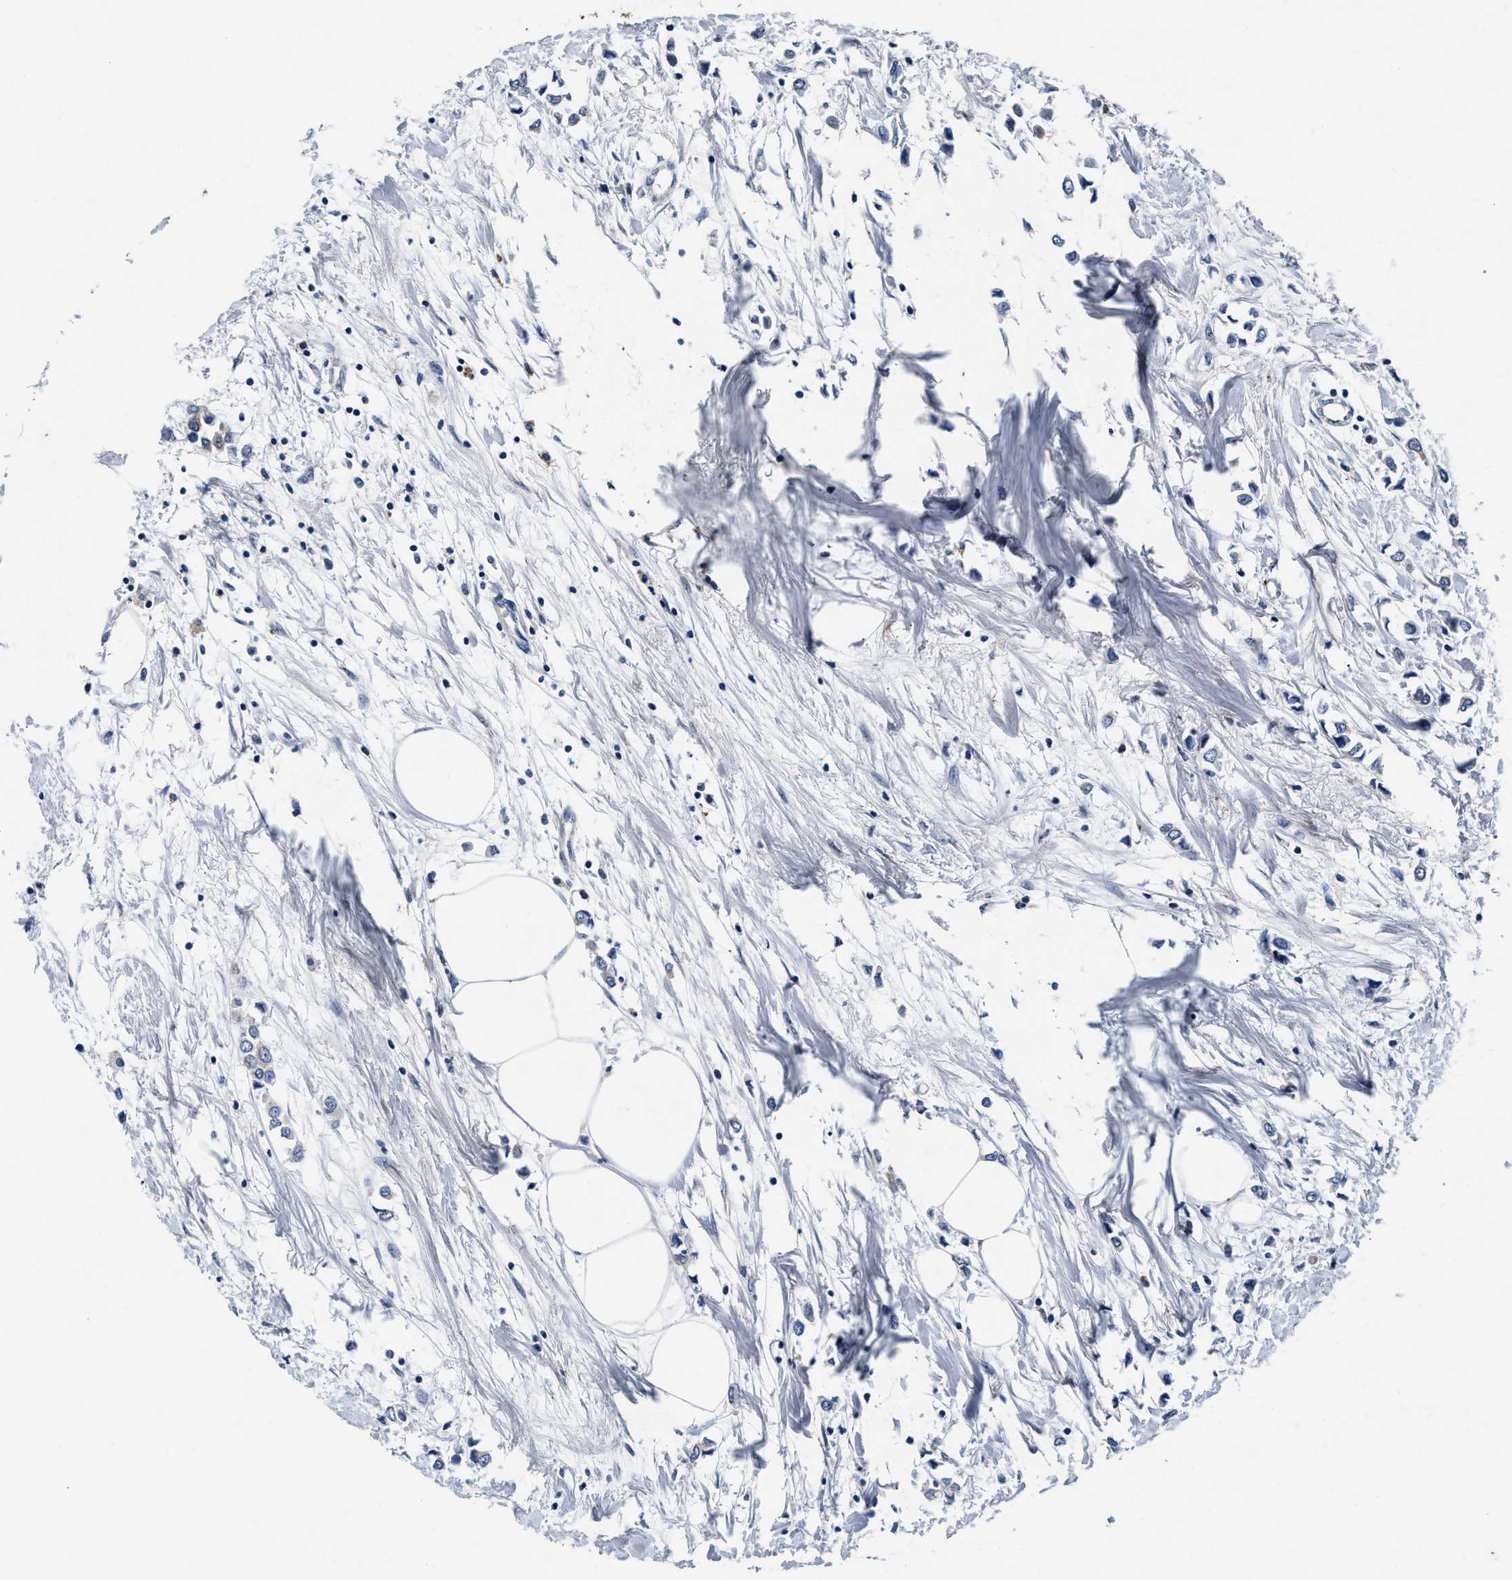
{"staining": {"intensity": "weak", "quantity": "<25%", "location": "cytoplasmic/membranous"}, "tissue": "breast cancer", "cell_type": "Tumor cells", "image_type": "cancer", "snomed": [{"axis": "morphology", "description": "Lobular carcinoma"}, {"axis": "topography", "description": "Breast"}], "caption": "Human breast cancer (lobular carcinoma) stained for a protein using immunohistochemistry (IHC) exhibits no expression in tumor cells.", "gene": "SLC8A1", "patient": {"sex": "female", "age": 51}}